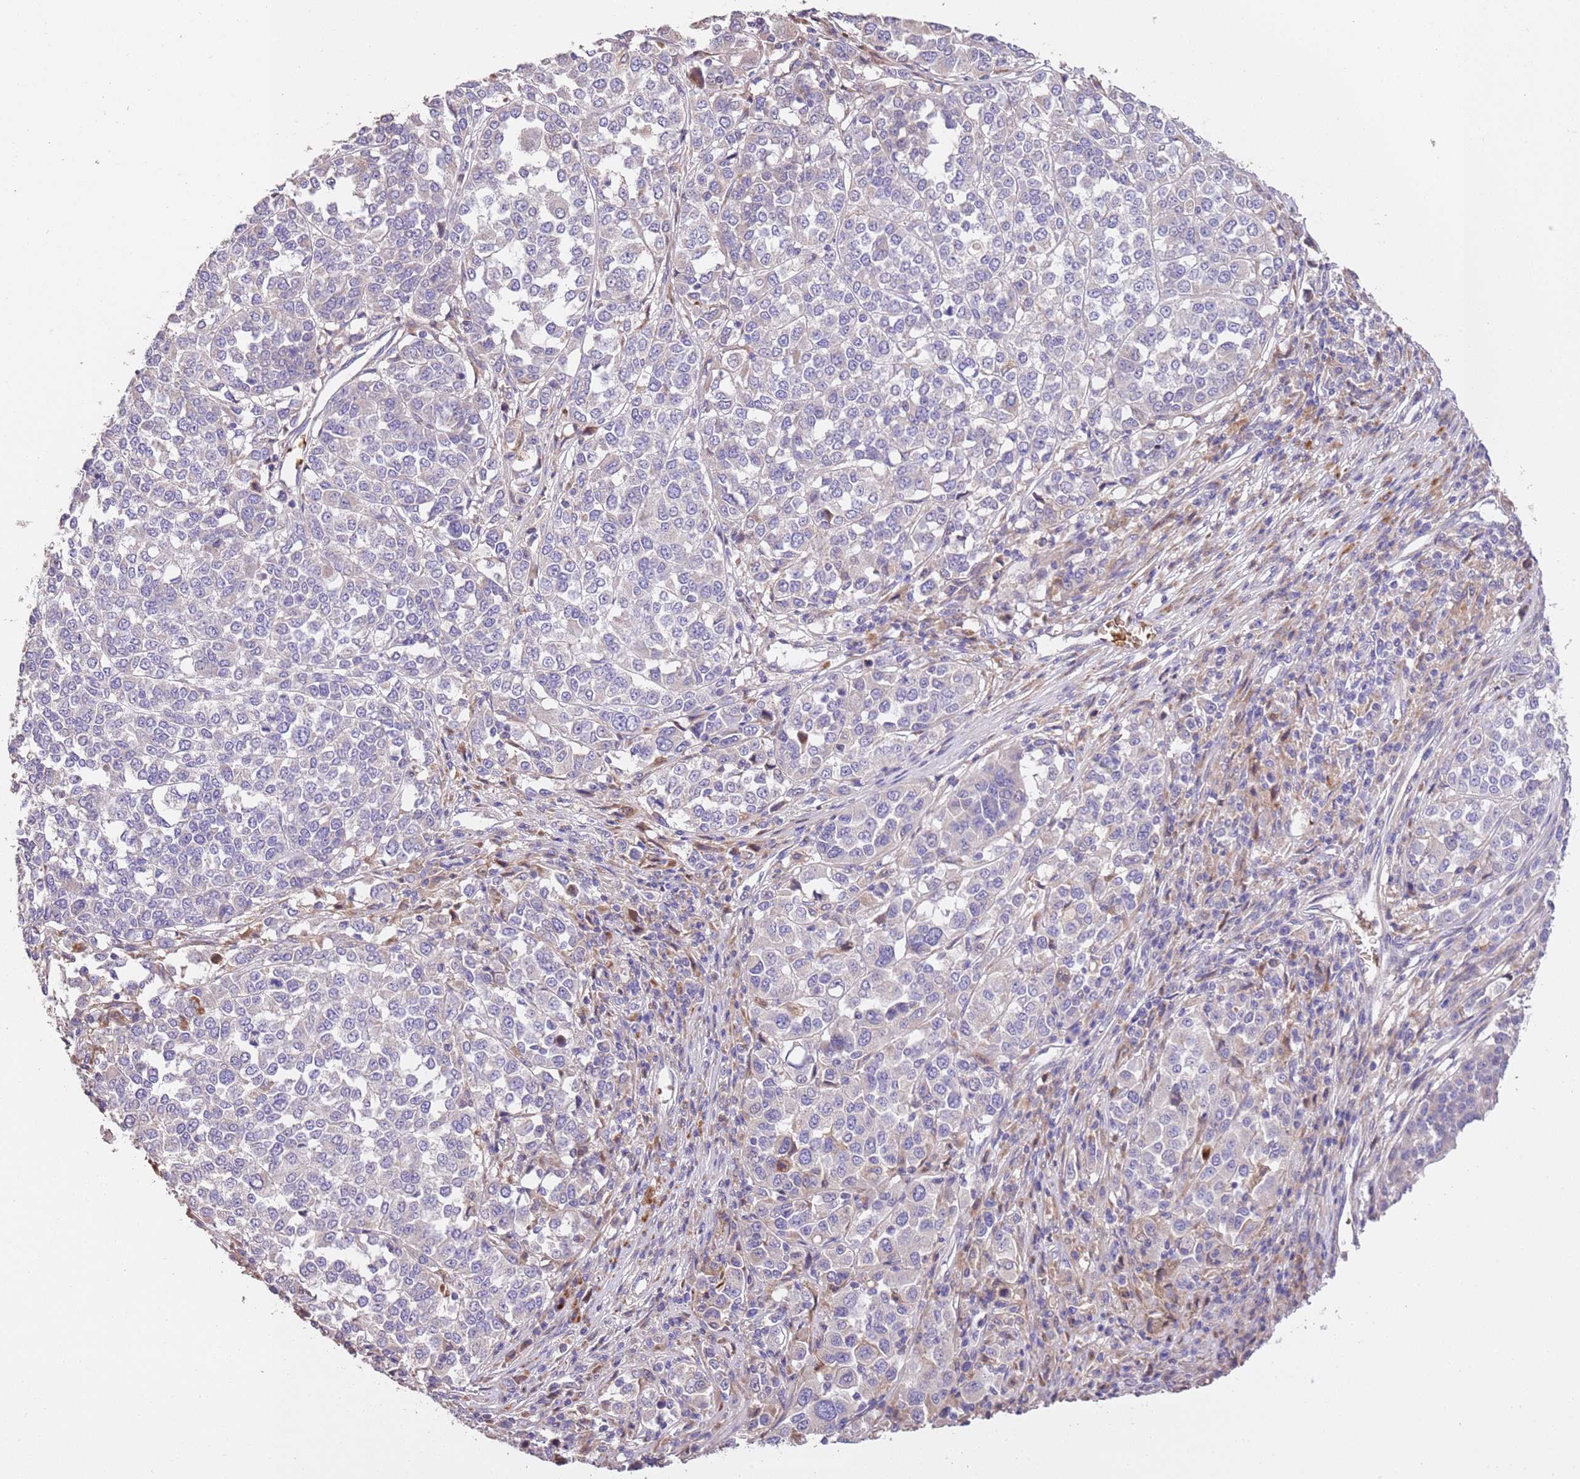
{"staining": {"intensity": "negative", "quantity": "none", "location": "none"}, "tissue": "melanoma", "cell_type": "Tumor cells", "image_type": "cancer", "snomed": [{"axis": "morphology", "description": "Malignant melanoma, Metastatic site"}, {"axis": "topography", "description": "Lymph node"}], "caption": "This histopathology image is of malignant melanoma (metastatic site) stained with immunohistochemistry (IHC) to label a protein in brown with the nuclei are counter-stained blue. There is no staining in tumor cells.", "gene": "PIGA", "patient": {"sex": "male", "age": 44}}